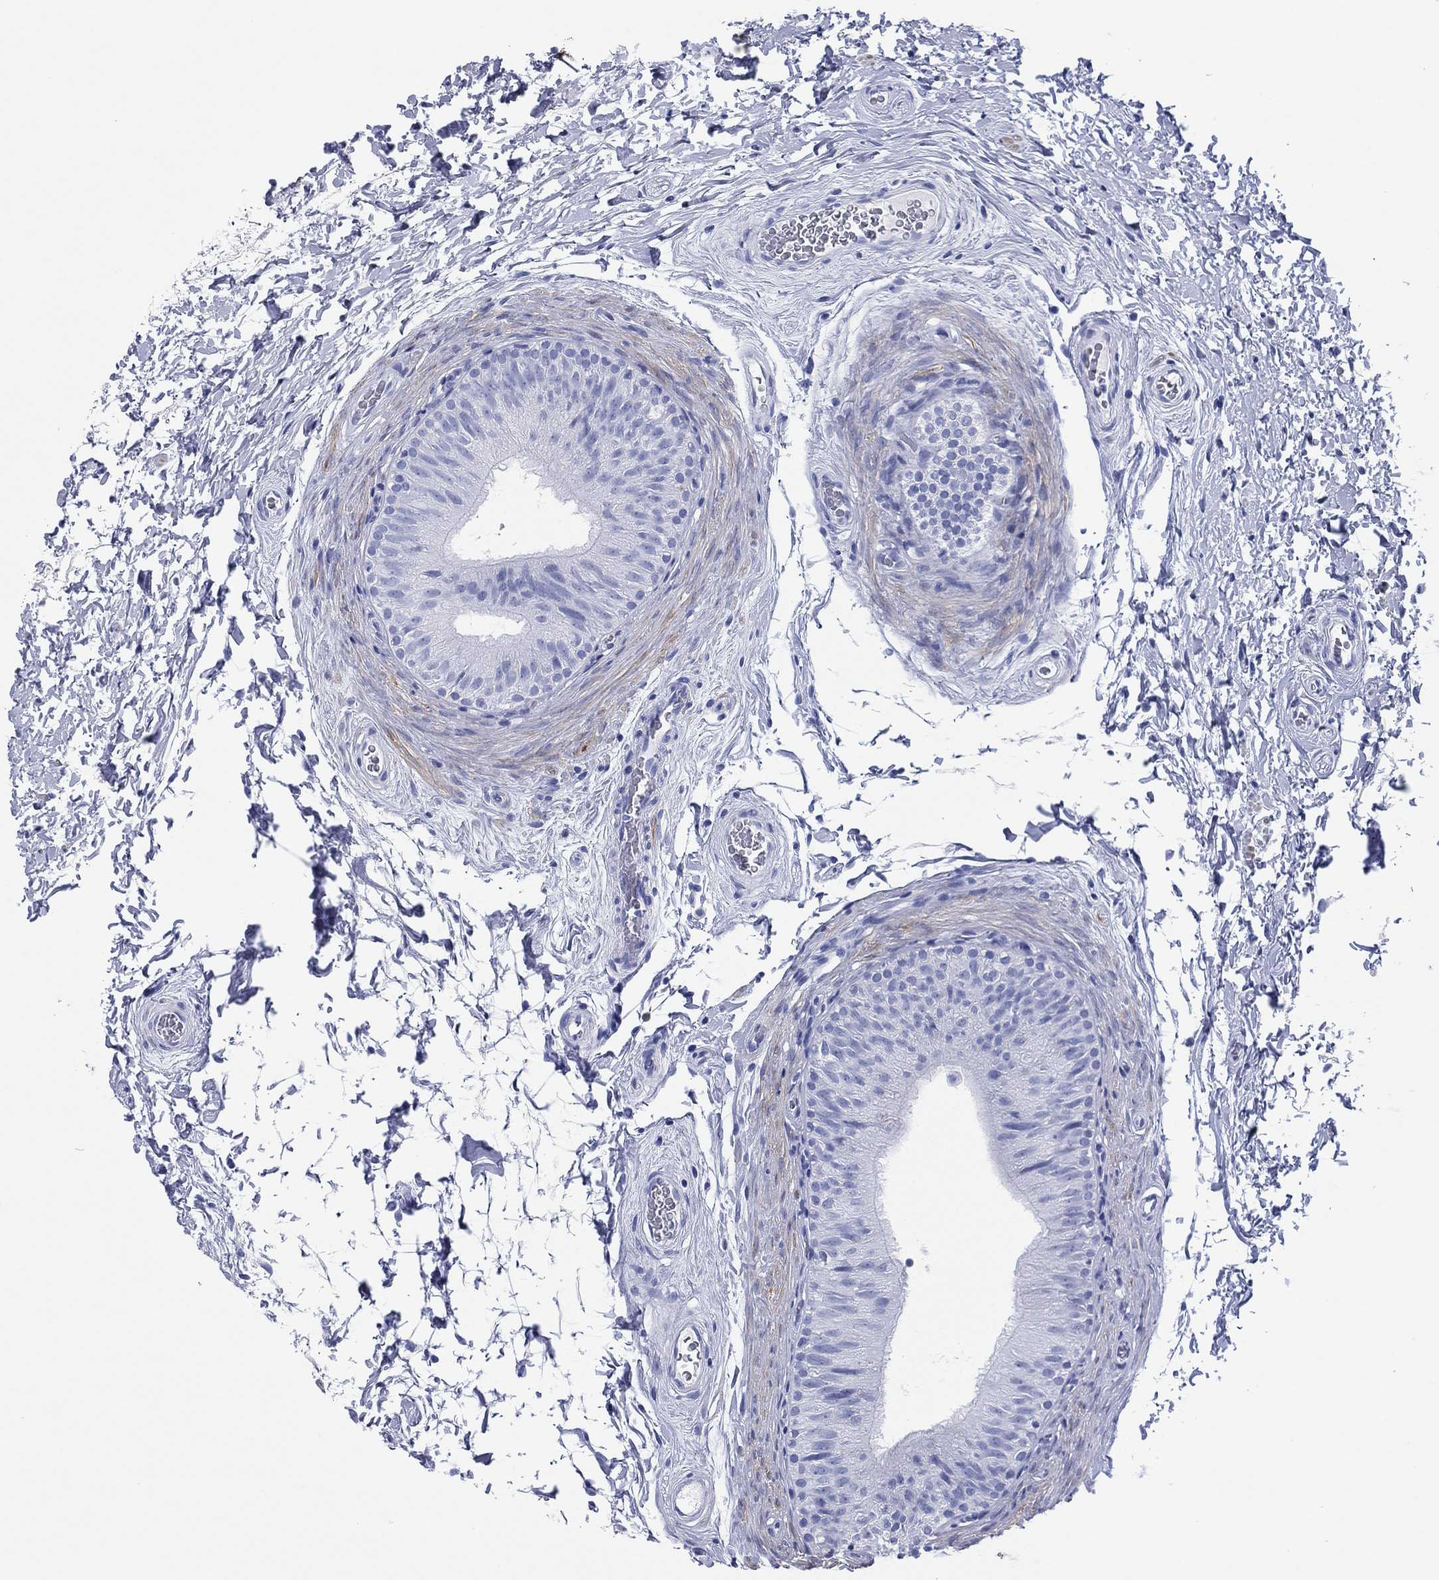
{"staining": {"intensity": "negative", "quantity": "none", "location": "none"}, "tissue": "epididymis", "cell_type": "Glandular cells", "image_type": "normal", "snomed": [{"axis": "morphology", "description": "Normal tissue, NOS"}, {"axis": "topography", "description": "Epididymis"}], "caption": "IHC micrograph of normal human epididymis stained for a protein (brown), which displays no staining in glandular cells.", "gene": "CD79A", "patient": {"sex": "male", "age": 34}}